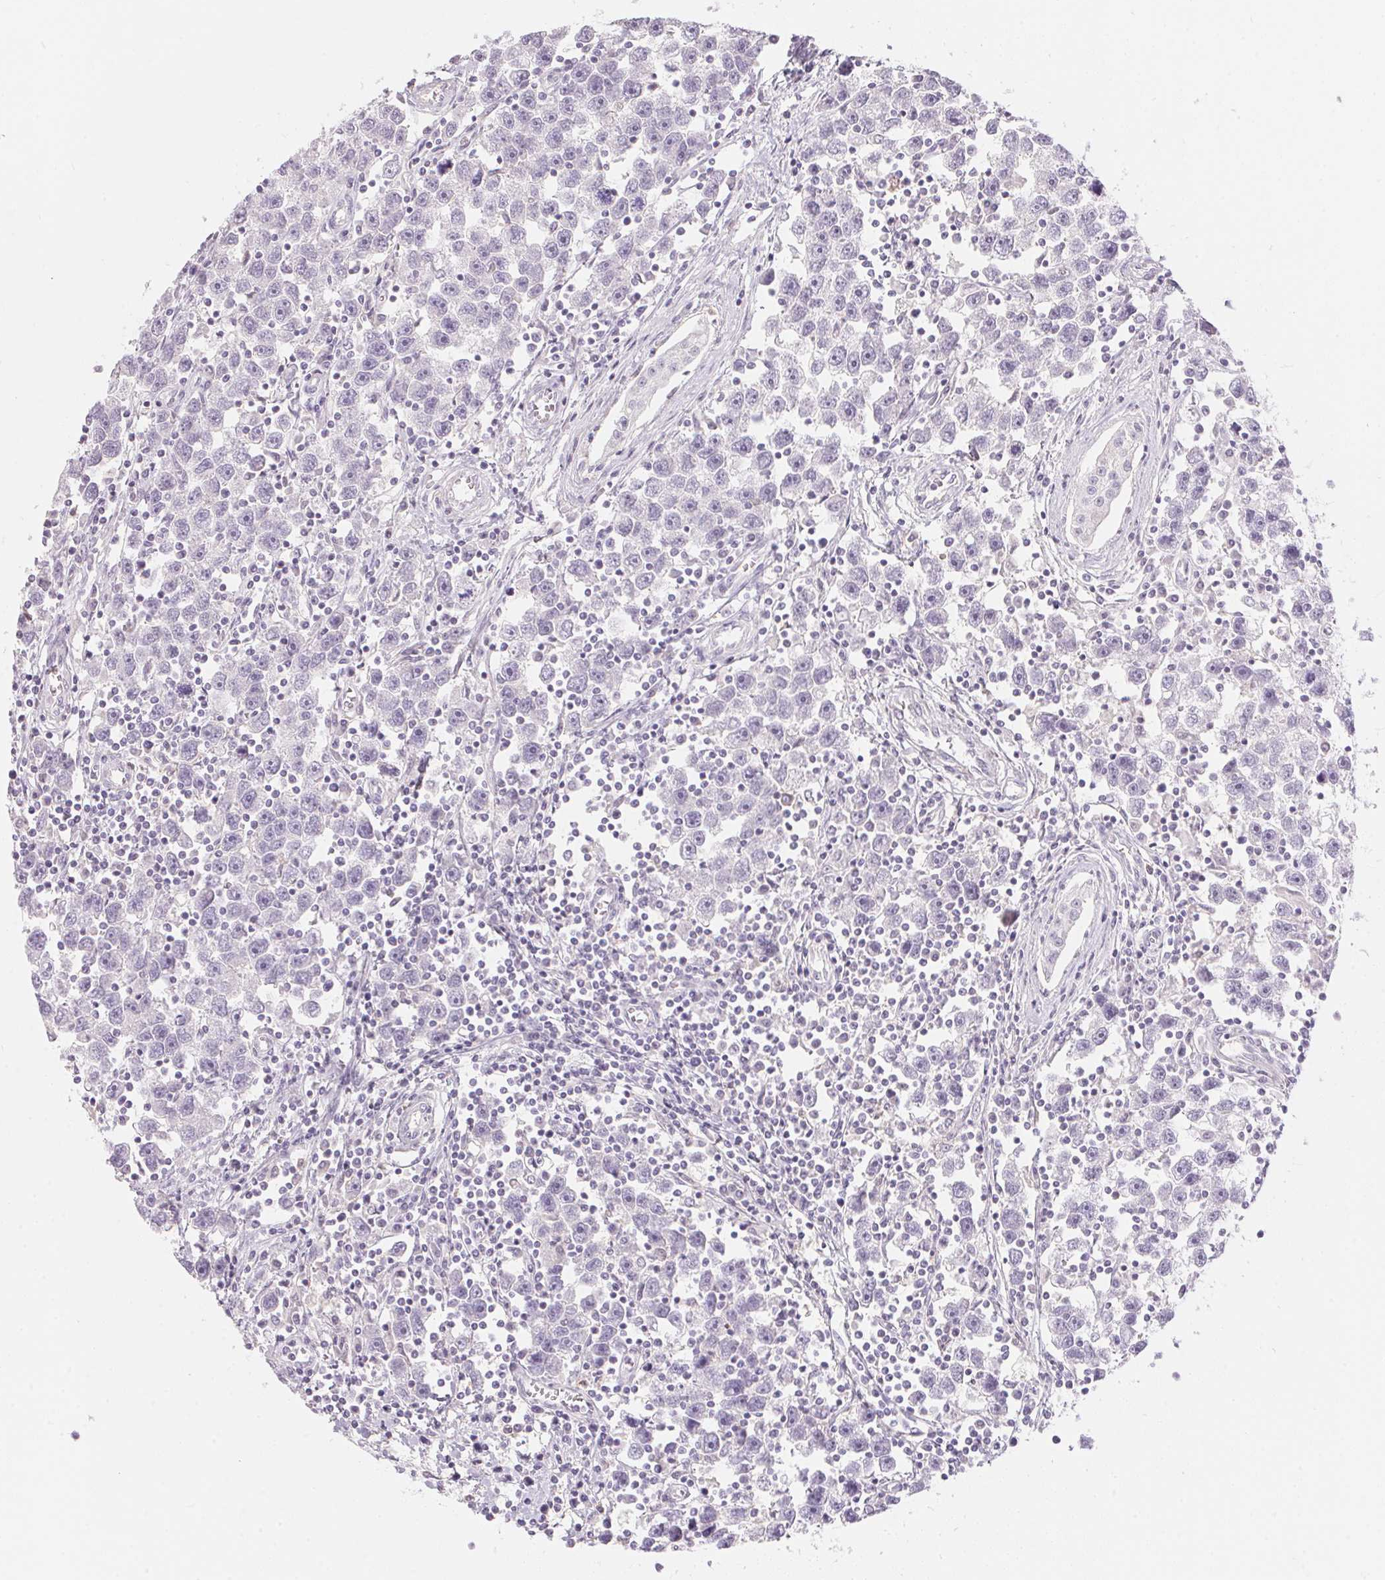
{"staining": {"intensity": "negative", "quantity": "none", "location": "none"}, "tissue": "testis cancer", "cell_type": "Tumor cells", "image_type": "cancer", "snomed": [{"axis": "morphology", "description": "Seminoma, NOS"}, {"axis": "topography", "description": "Testis"}], "caption": "IHC histopathology image of neoplastic tissue: testis cancer stained with DAB (3,3'-diaminobenzidine) shows no significant protein expression in tumor cells.", "gene": "SERPINB1", "patient": {"sex": "male", "age": 30}}